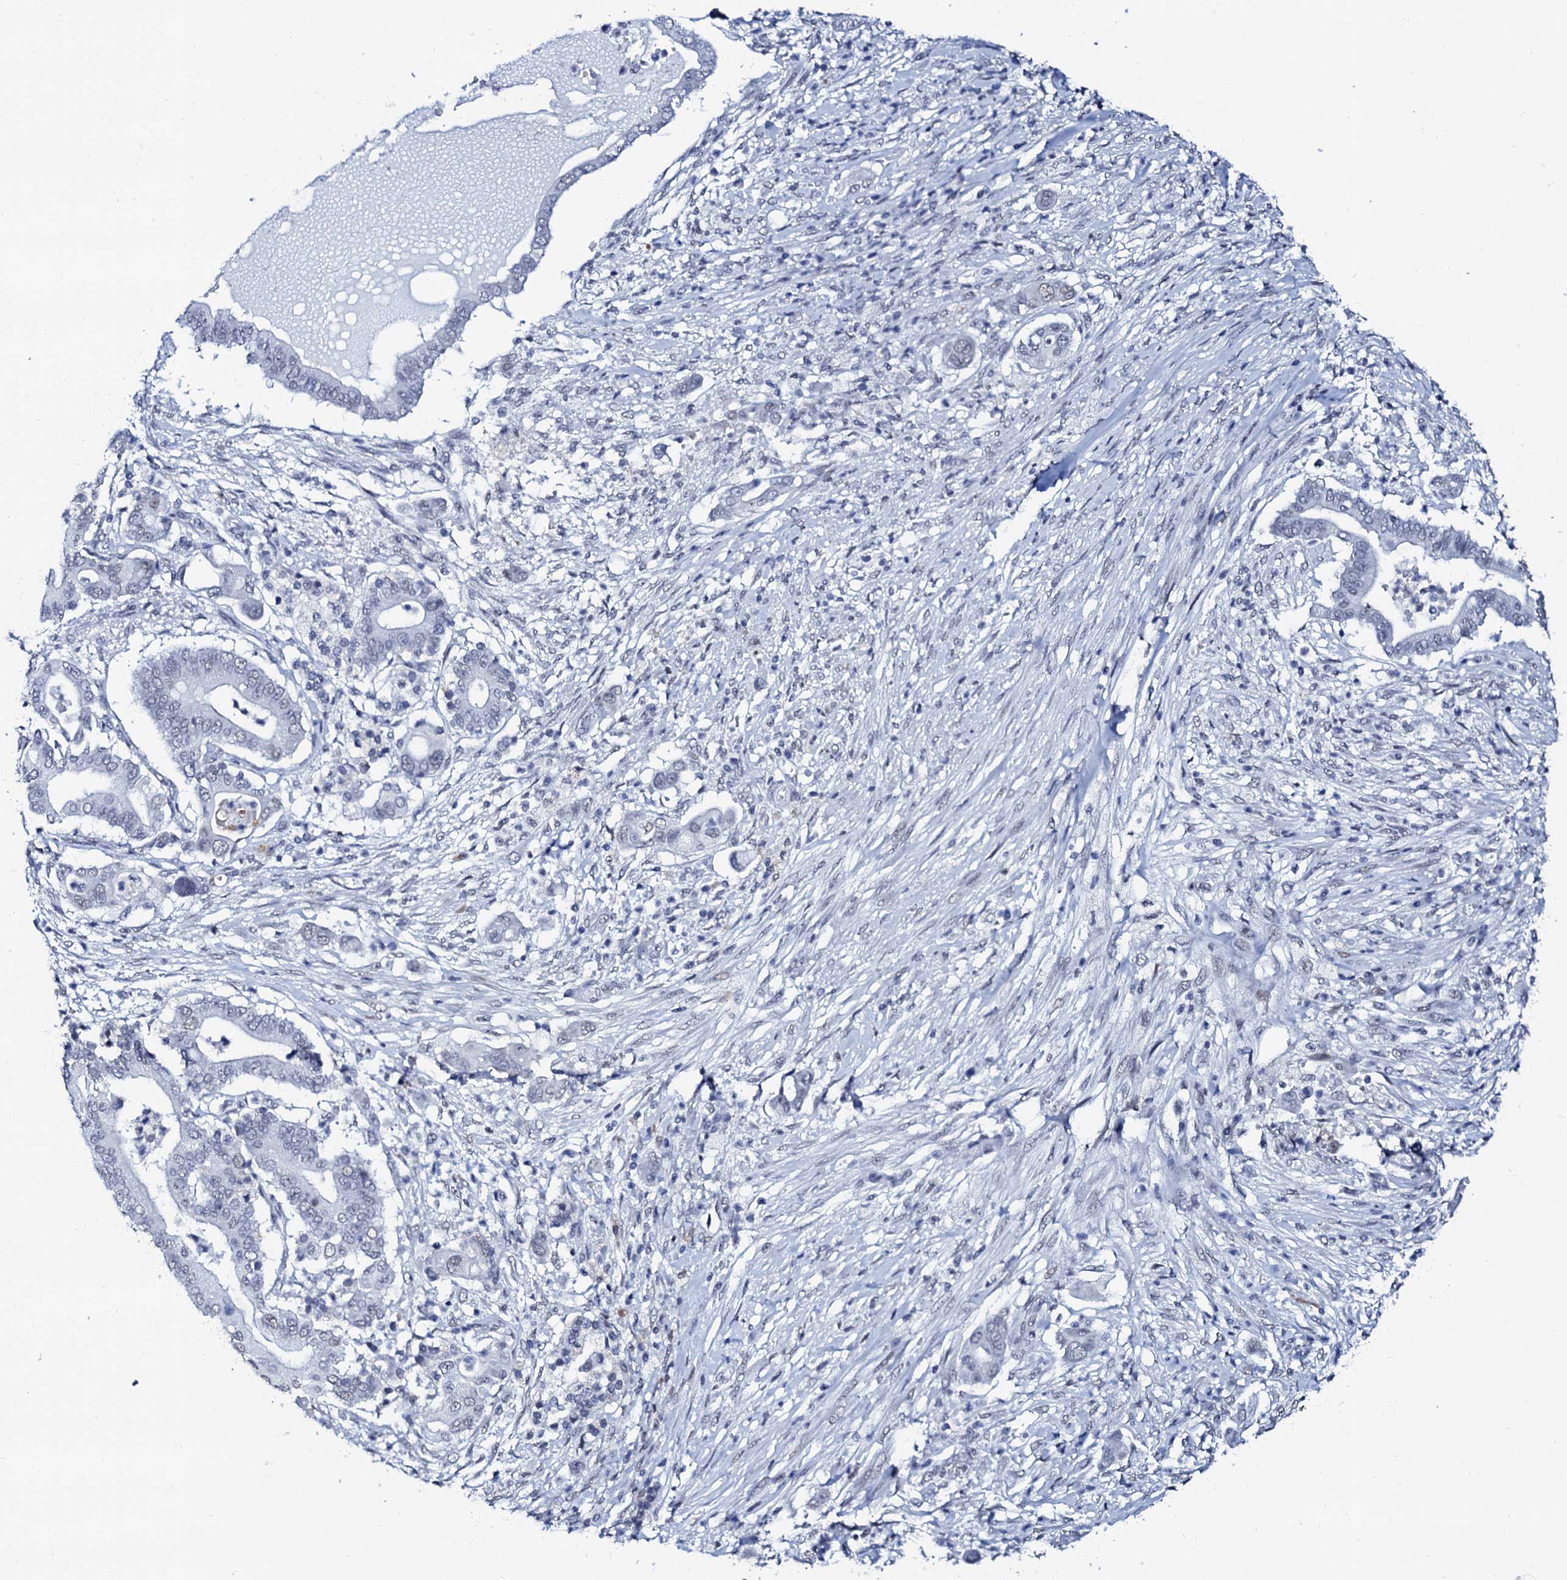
{"staining": {"intensity": "negative", "quantity": "none", "location": "none"}, "tissue": "pancreatic cancer", "cell_type": "Tumor cells", "image_type": "cancer", "snomed": [{"axis": "morphology", "description": "Adenocarcinoma, NOS"}, {"axis": "topography", "description": "Pancreas"}], "caption": "A micrograph of pancreatic adenocarcinoma stained for a protein shows no brown staining in tumor cells. (Stains: DAB immunohistochemistry with hematoxylin counter stain, Microscopy: brightfield microscopy at high magnification).", "gene": "SPATA19", "patient": {"sex": "male", "age": 68}}